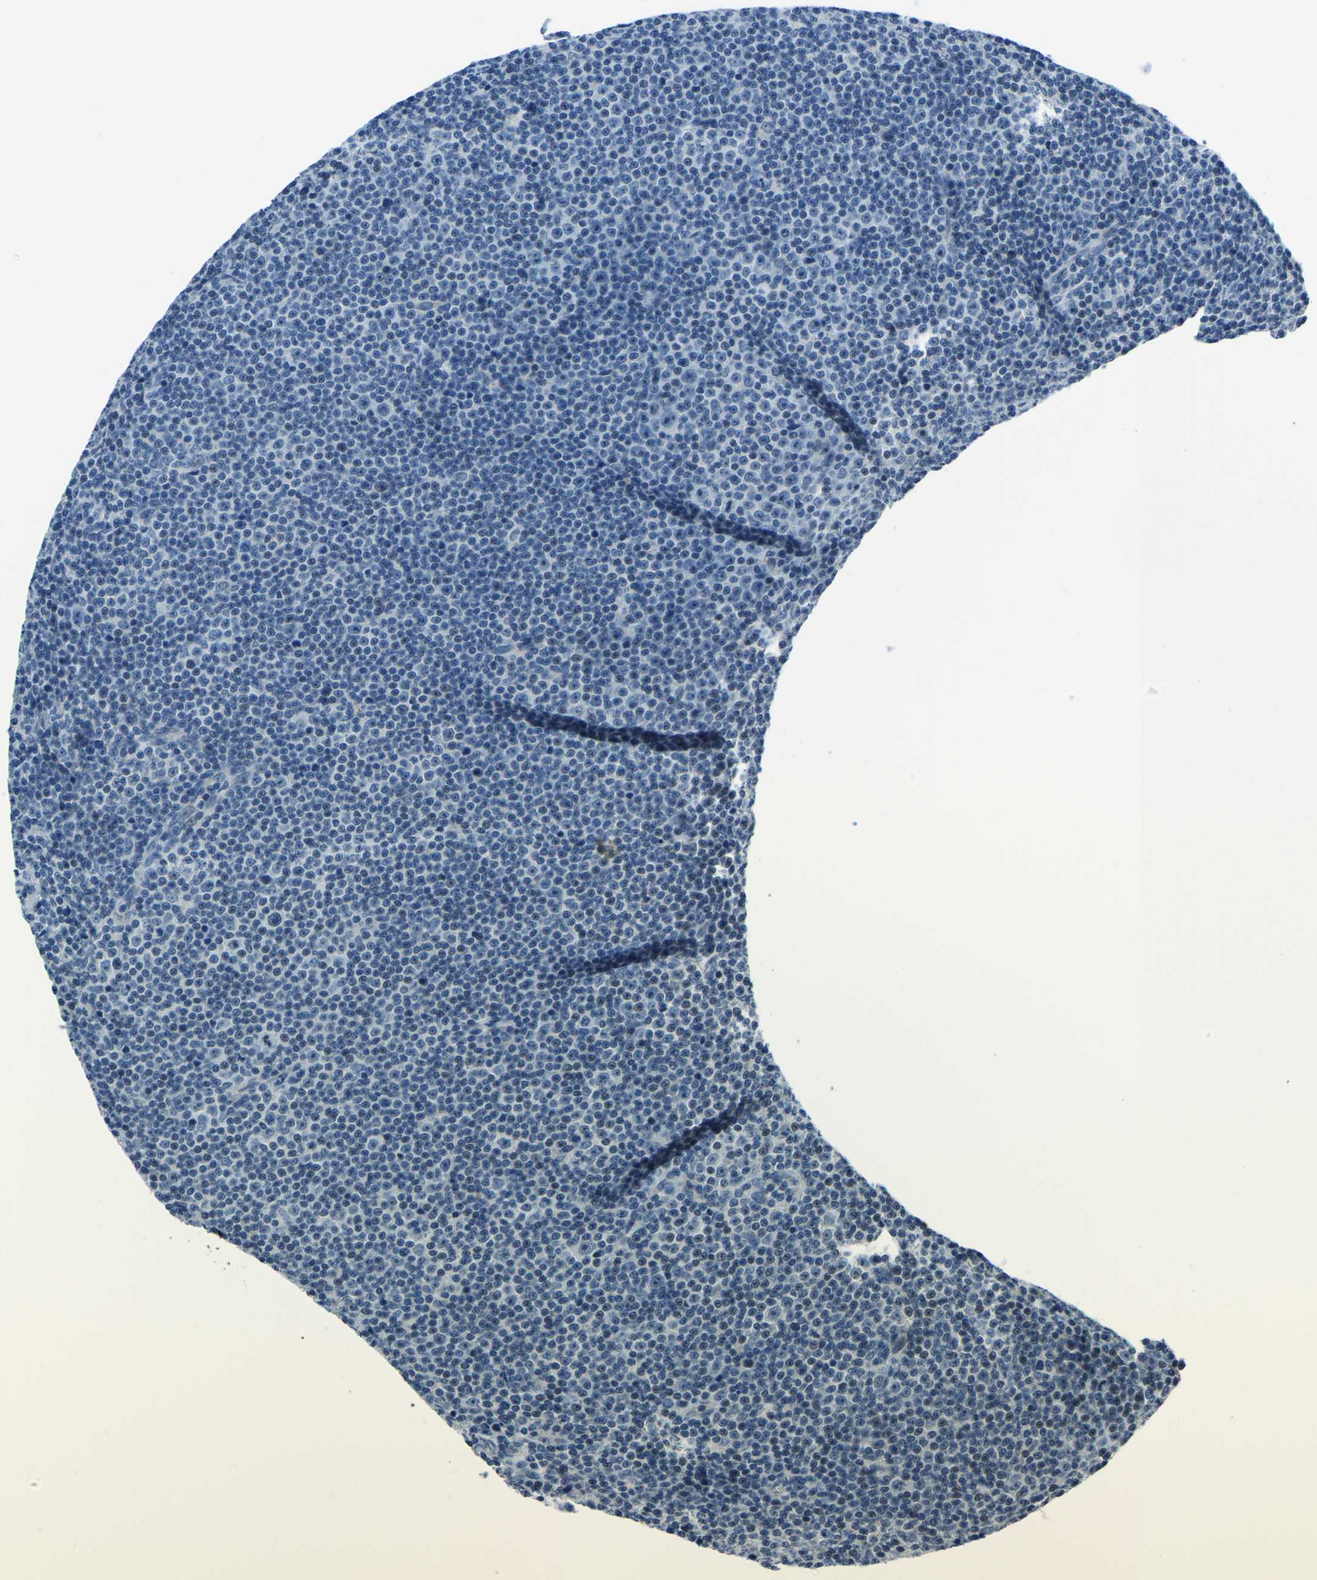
{"staining": {"intensity": "negative", "quantity": "none", "location": "none"}, "tissue": "lymphoma", "cell_type": "Tumor cells", "image_type": "cancer", "snomed": [{"axis": "morphology", "description": "Malignant lymphoma, non-Hodgkin's type, Low grade"}, {"axis": "topography", "description": "Lymph node"}], "caption": "Immunohistochemistry photomicrograph of neoplastic tissue: malignant lymphoma, non-Hodgkin's type (low-grade) stained with DAB (3,3'-diaminobenzidine) displays no significant protein staining in tumor cells.", "gene": "RRP1", "patient": {"sex": "female", "age": 67}}